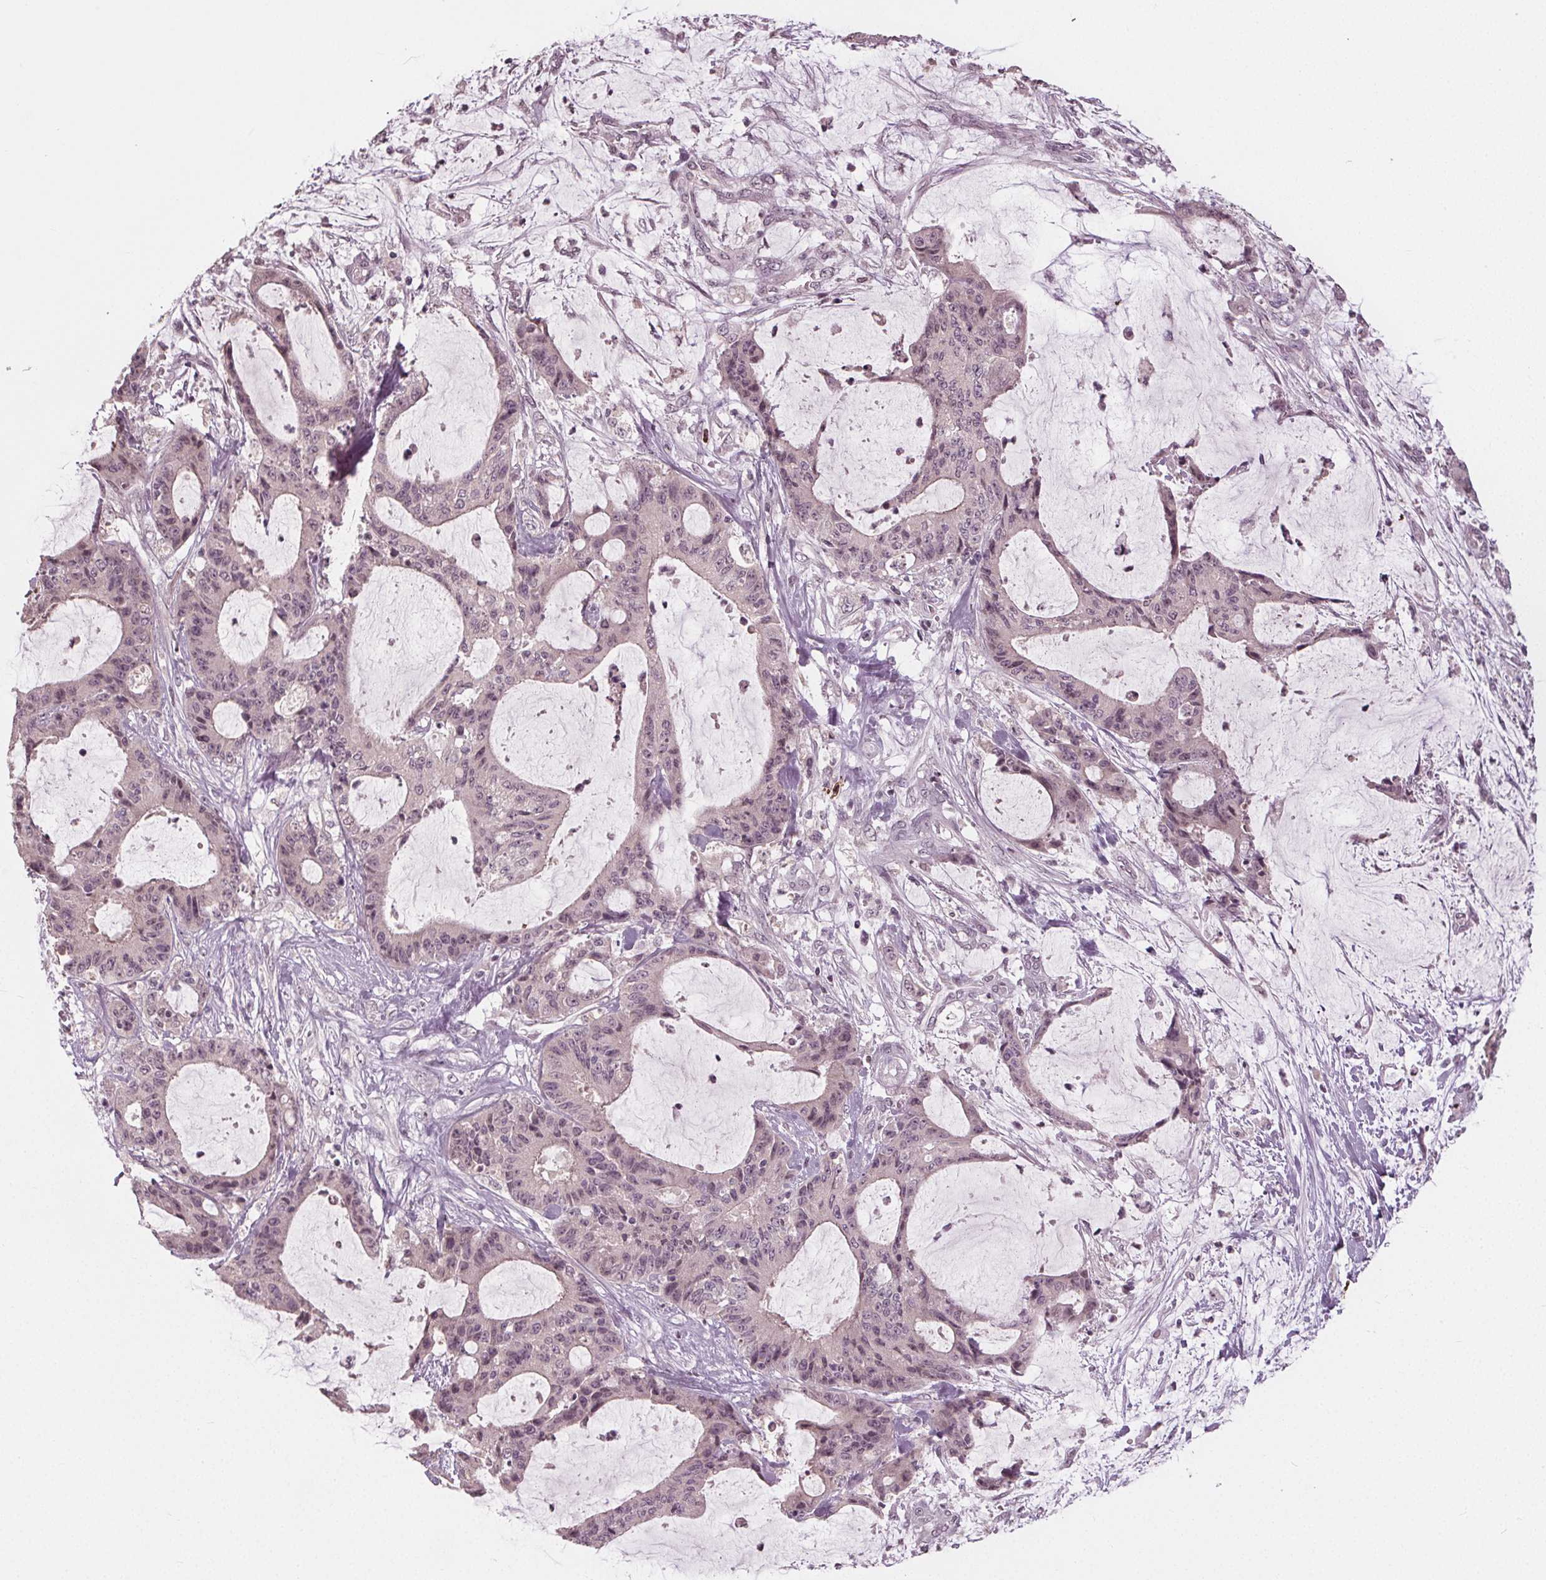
{"staining": {"intensity": "negative", "quantity": "none", "location": "none"}, "tissue": "liver cancer", "cell_type": "Tumor cells", "image_type": "cancer", "snomed": [{"axis": "morphology", "description": "Cholangiocarcinoma"}, {"axis": "topography", "description": "Liver"}], "caption": "Tumor cells are negative for brown protein staining in liver cancer.", "gene": "CXCL16", "patient": {"sex": "female", "age": 73}}